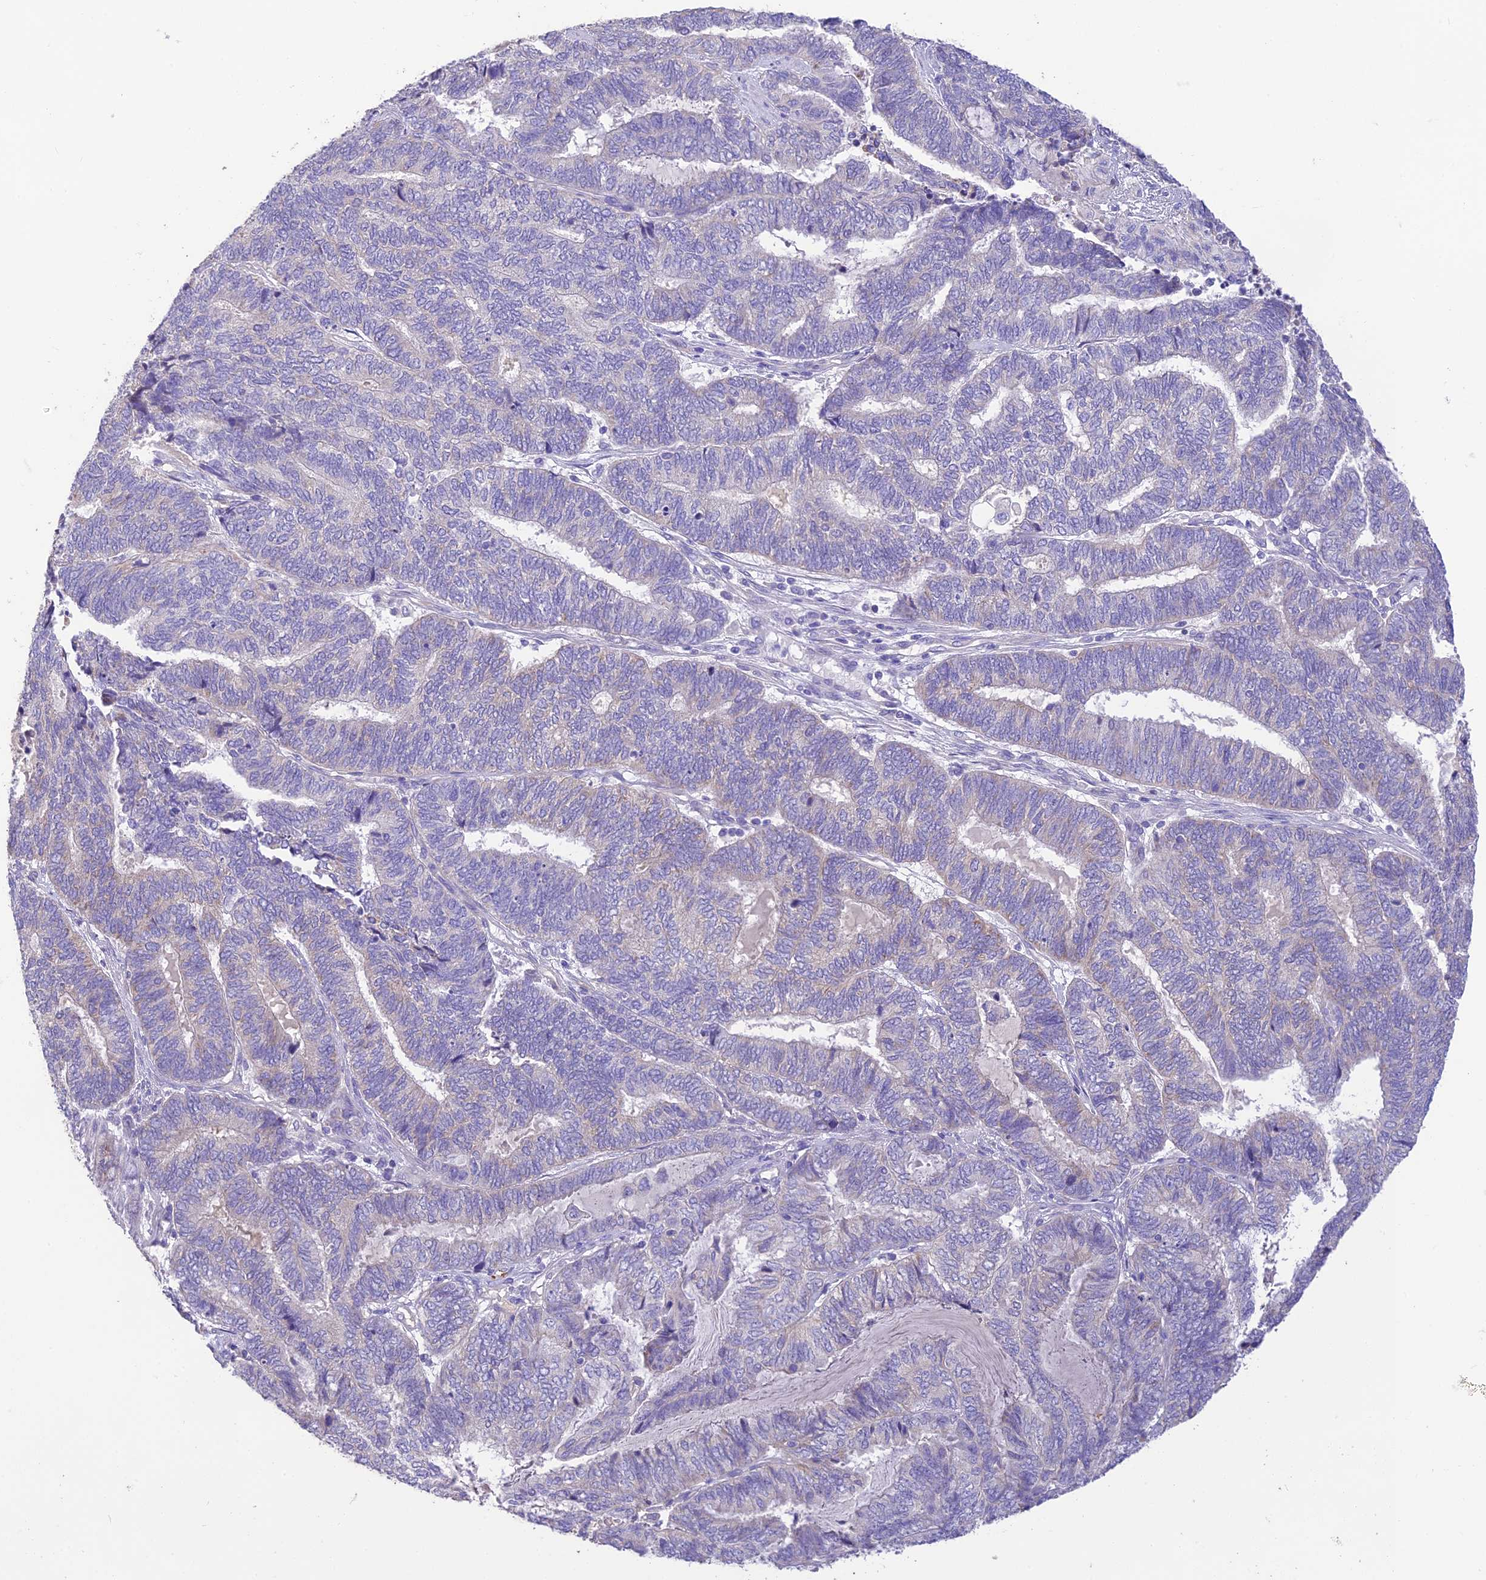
{"staining": {"intensity": "negative", "quantity": "none", "location": "none"}, "tissue": "endometrial cancer", "cell_type": "Tumor cells", "image_type": "cancer", "snomed": [{"axis": "morphology", "description": "Adenocarcinoma, NOS"}, {"axis": "topography", "description": "Uterus"}, {"axis": "topography", "description": "Endometrium"}], "caption": "DAB immunohistochemical staining of human endometrial adenocarcinoma displays no significant staining in tumor cells. (Immunohistochemistry (ihc), brightfield microscopy, high magnification).", "gene": "HSD17B2", "patient": {"sex": "female", "age": 70}}